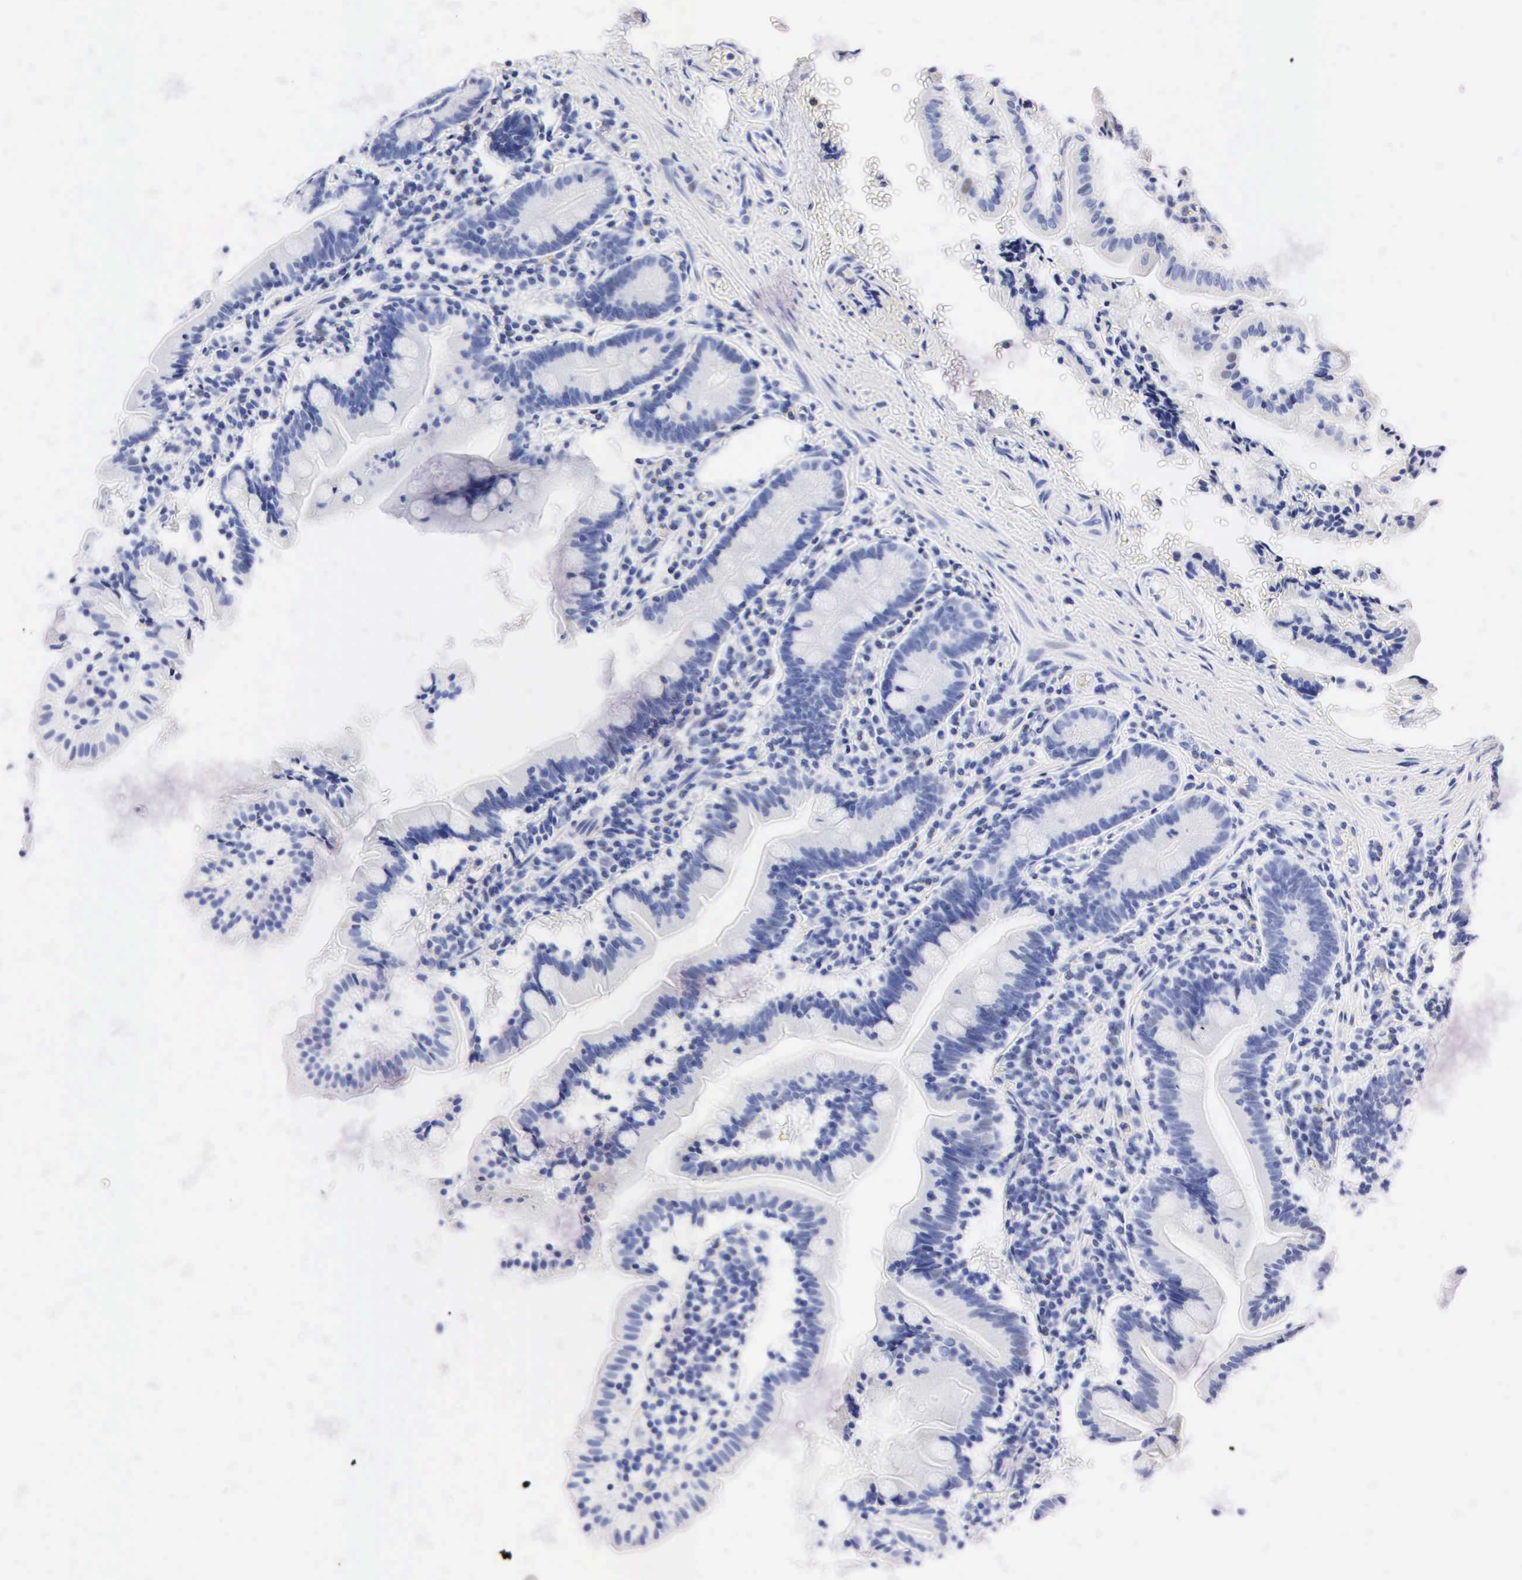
{"staining": {"intensity": "negative", "quantity": "none", "location": "none"}, "tissue": "small intestine", "cell_type": "Glandular cells", "image_type": "normal", "snomed": [{"axis": "morphology", "description": "Normal tissue, NOS"}, {"axis": "topography", "description": "Small intestine"}], "caption": "Photomicrograph shows no significant protein staining in glandular cells of normal small intestine.", "gene": "PTH", "patient": {"sex": "female", "age": 69}}